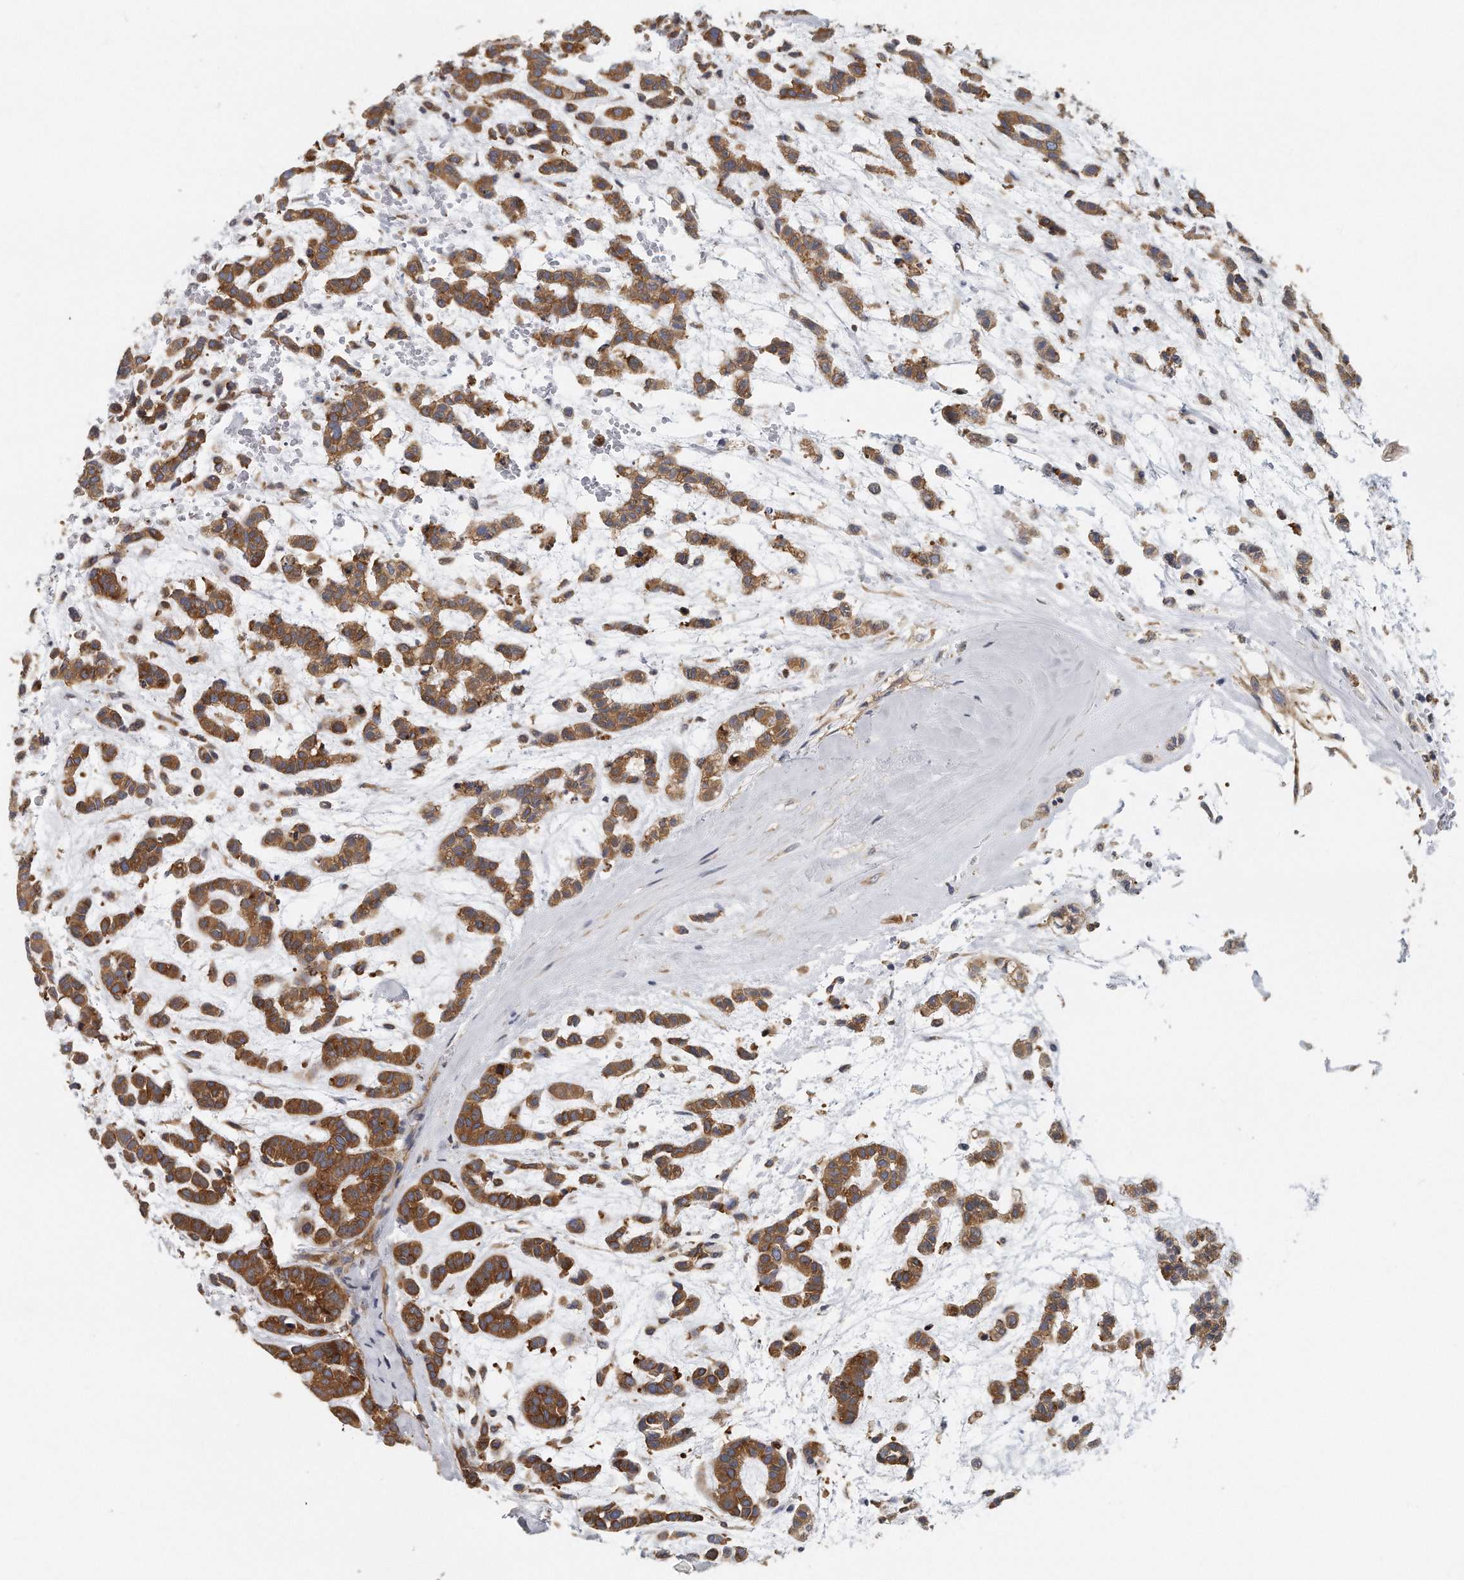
{"staining": {"intensity": "strong", "quantity": "25%-75%", "location": "cytoplasmic/membranous"}, "tissue": "head and neck cancer", "cell_type": "Tumor cells", "image_type": "cancer", "snomed": [{"axis": "morphology", "description": "Adenocarcinoma, NOS"}, {"axis": "morphology", "description": "Adenoma, NOS"}, {"axis": "topography", "description": "Head-Neck"}], "caption": "Brown immunohistochemical staining in human head and neck cancer exhibits strong cytoplasmic/membranous staining in about 25%-75% of tumor cells. (DAB IHC, brown staining for protein, blue staining for nuclei).", "gene": "EIF3I", "patient": {"sex": "female", "age": 55}}